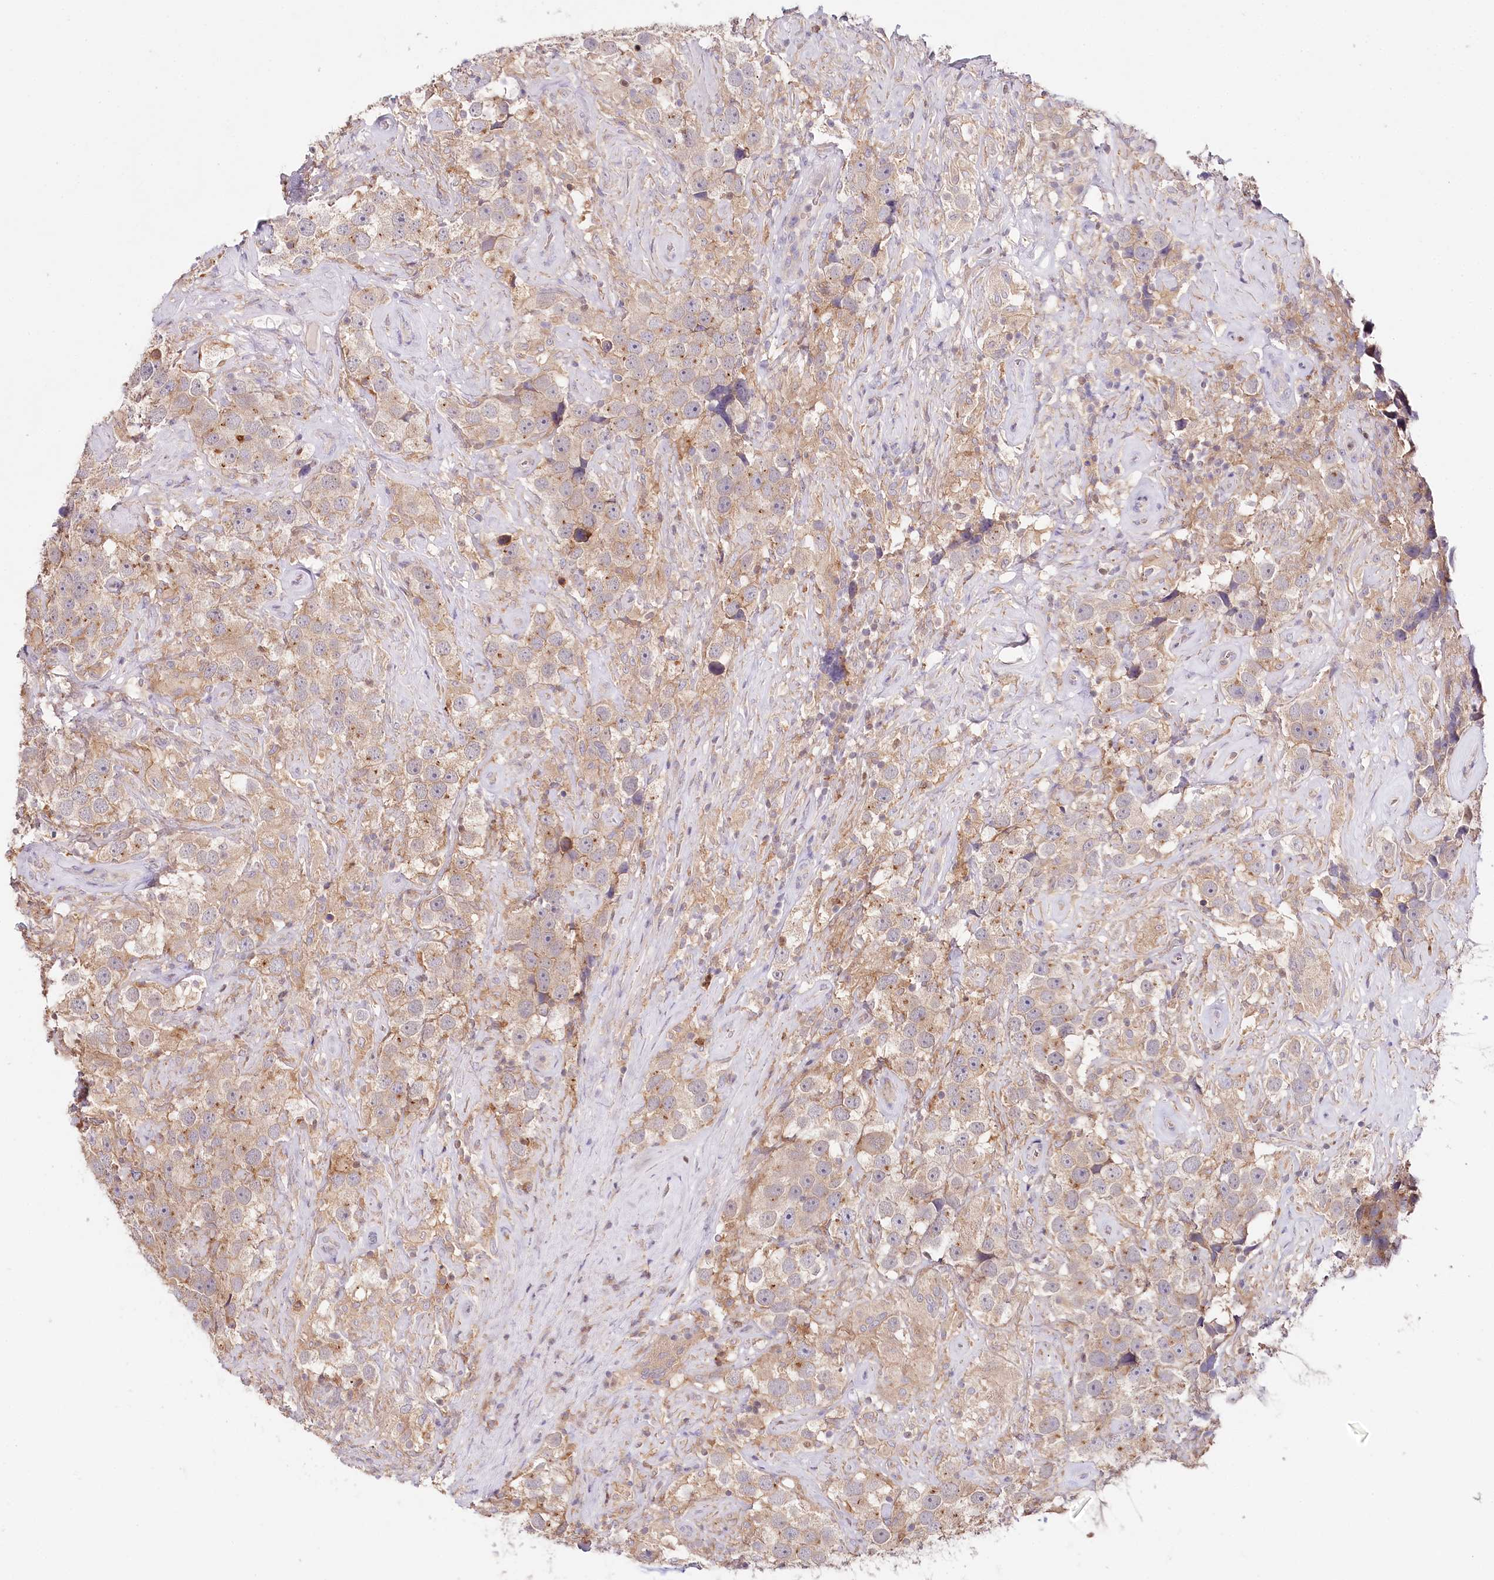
{"staining": {"intensity": "weak", "quantity": "25%-75%", "location": "cytoplasmic/membranous"}, "tissue": "testis cancer", "cell_type": "Tumor cells", "image_type": "cancer", "snomed": [{"axis": "morphology", "description": "Seminoma, NOS"}, {"axis": "topography", "description": "Testis"}], "caption": "Brown immunohistochemical staining in testis cancer (seminoma) displays weak cytoplasmic/membranous staining in approximately 25%-75% of tumor cells.", "gene": "DAPK1", "patient": {"sex": "male", "age": 49}}